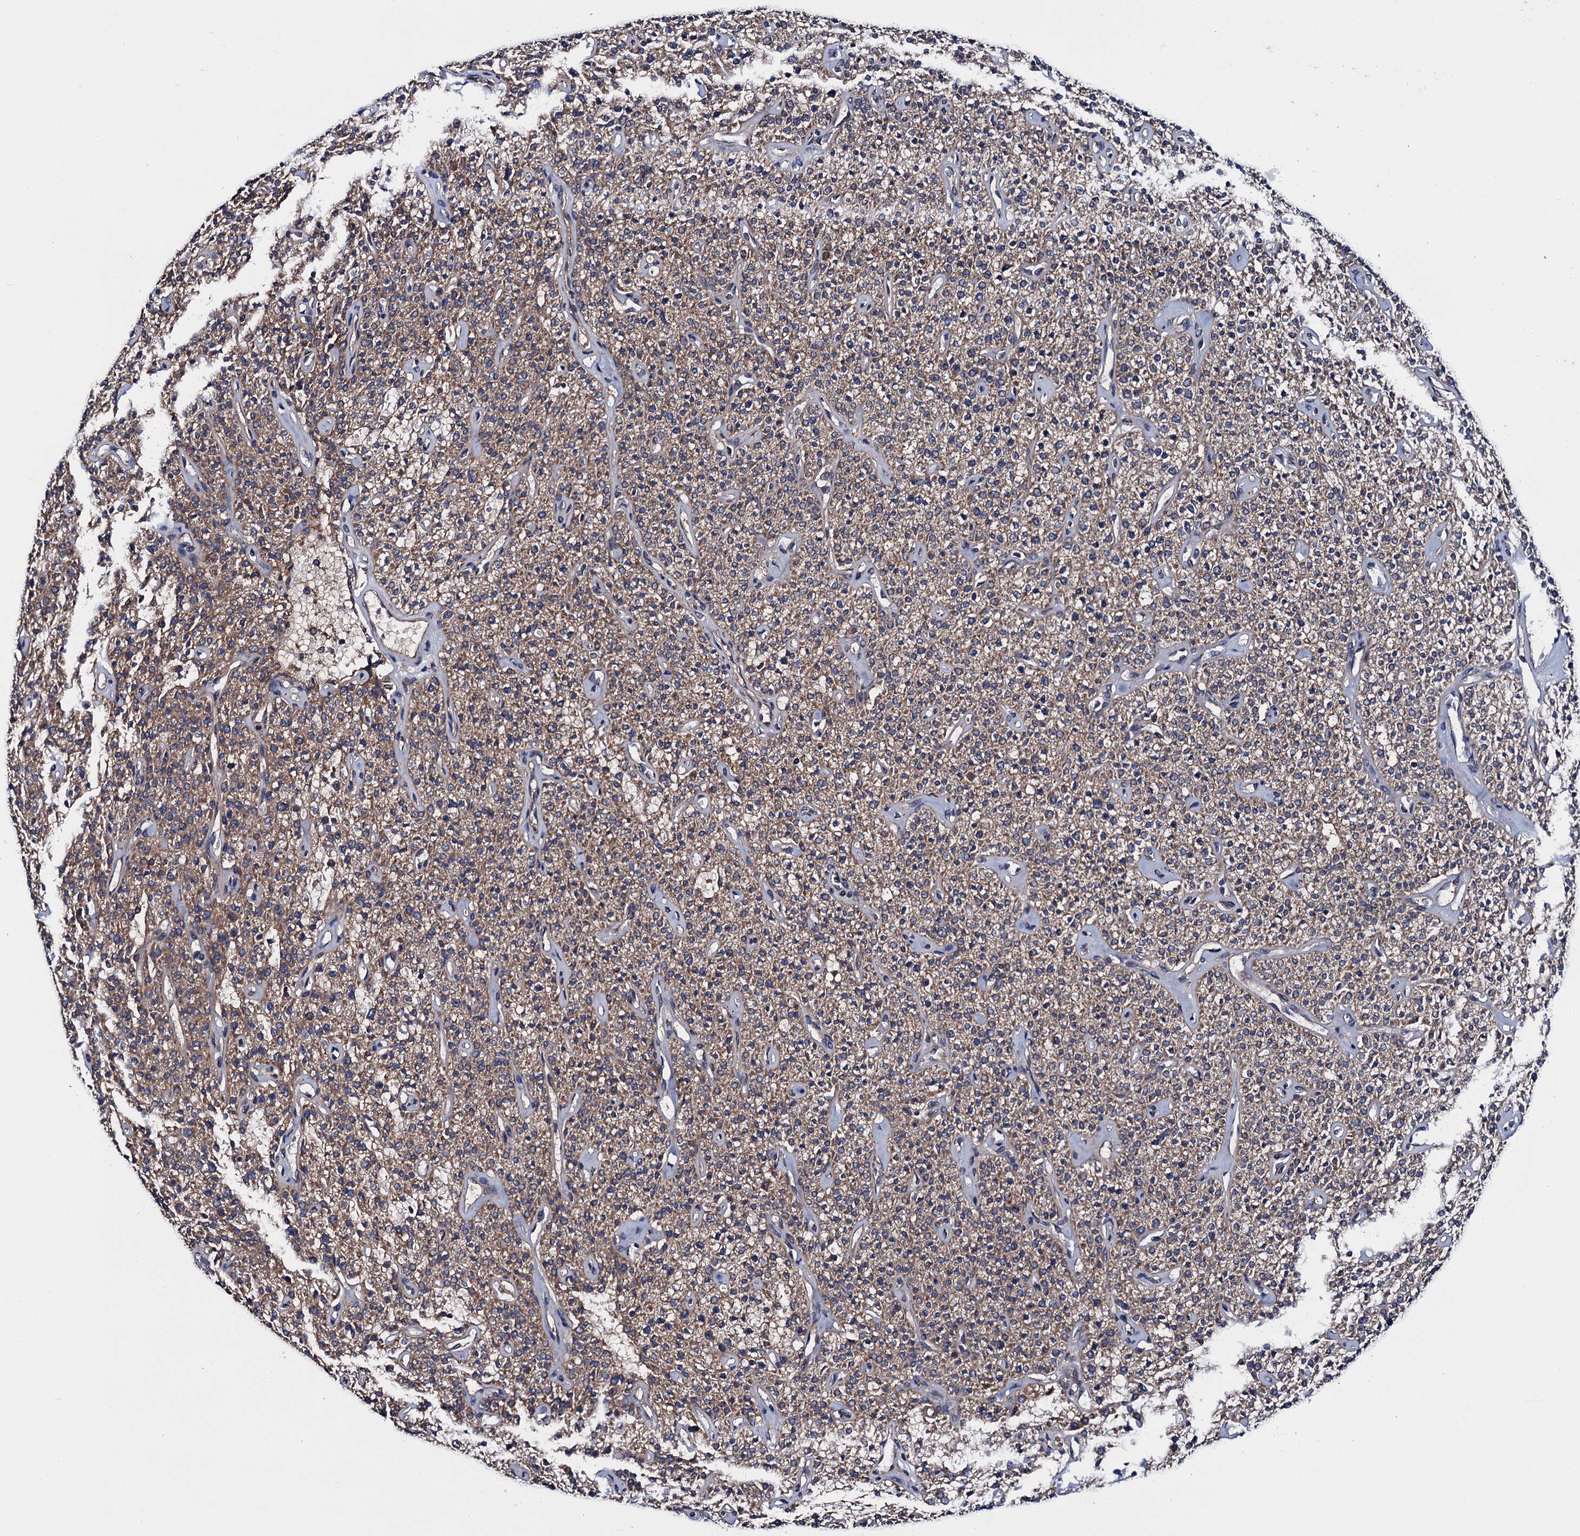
{"staining": {"intensity": "moderate", "quantity": ">75%", "location": "cytoplasmic/membranous"}, "tissue": "parathyroid gland", "cell_type": "Glandular cells", "image_type": "normal", "snomed": [{"axis": "morphology", "description": "Normal tissue, NOS"}, {"axis": "topography", "description": "Parathyroid gland"}], "caption": "A high-resolution image shows immunohistochemistry (IHC) staining of unremarkable parathyroid gland, which exhibits moderate cytoplasmic/membranous staining in about >75% of glandular cells.", "gene": "PGLS", "patient": {"sex": "male", "age": 46}}